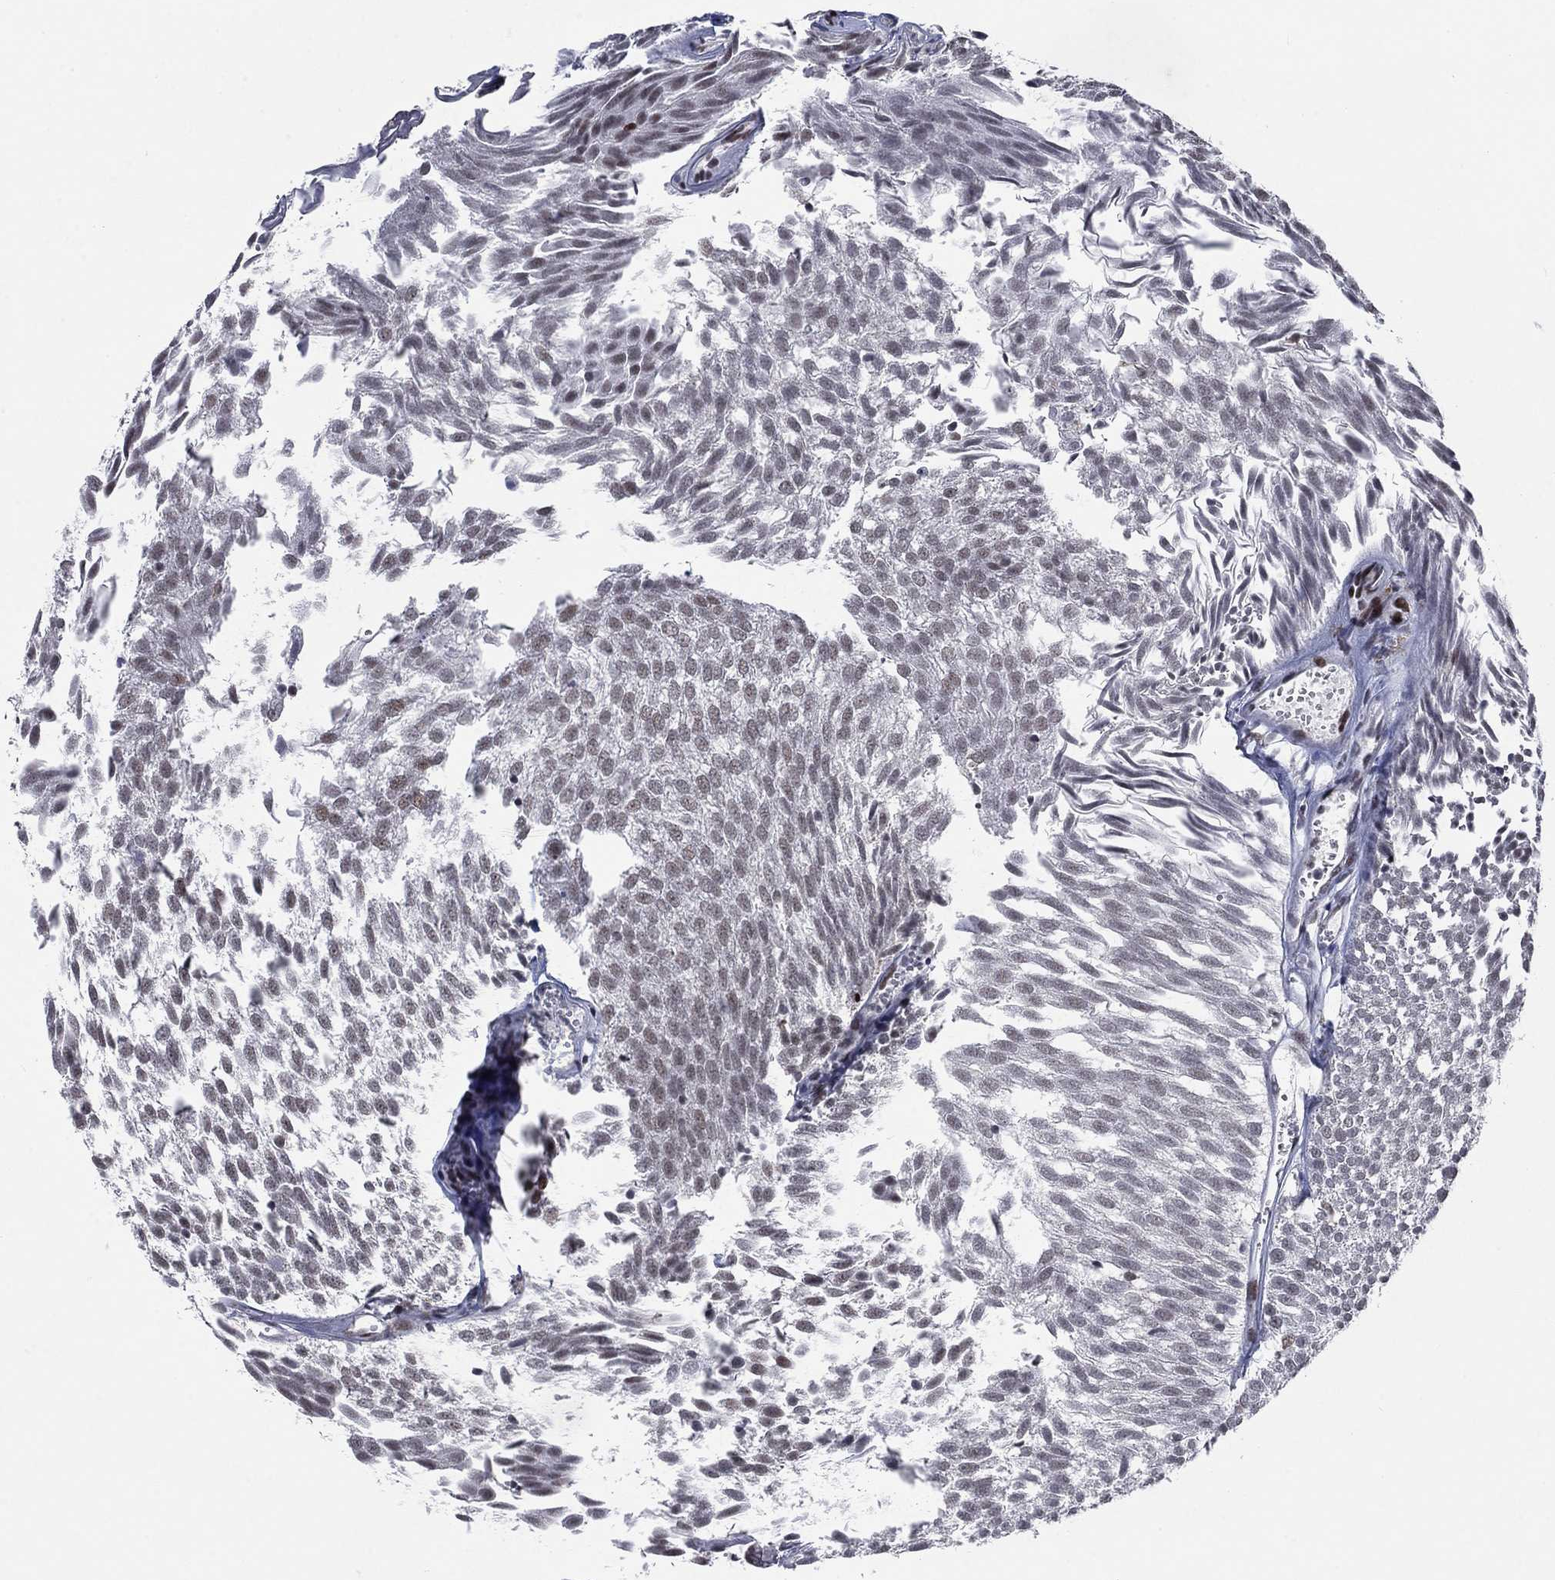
{"staining": {"intensity": "moderate", "quantity": "<25%", "location": "nuclear"}, "tissue": "urothelial cancer", "cell_type": "Tumor cells", "image_type": "cancer", "snomed": [{"axis": "morphology", "description": "Urothelial carcinoma, Low grade"}, {"axis": "topography", "description": "Urinary bladder"}], "caption": "Human urothelial cancer stained with a brown dye shows moderate nuclear positive staining in about <25% of tumor cells.", "gene": "HCFC1", "patient": {"sex": "male", "age": 52}}